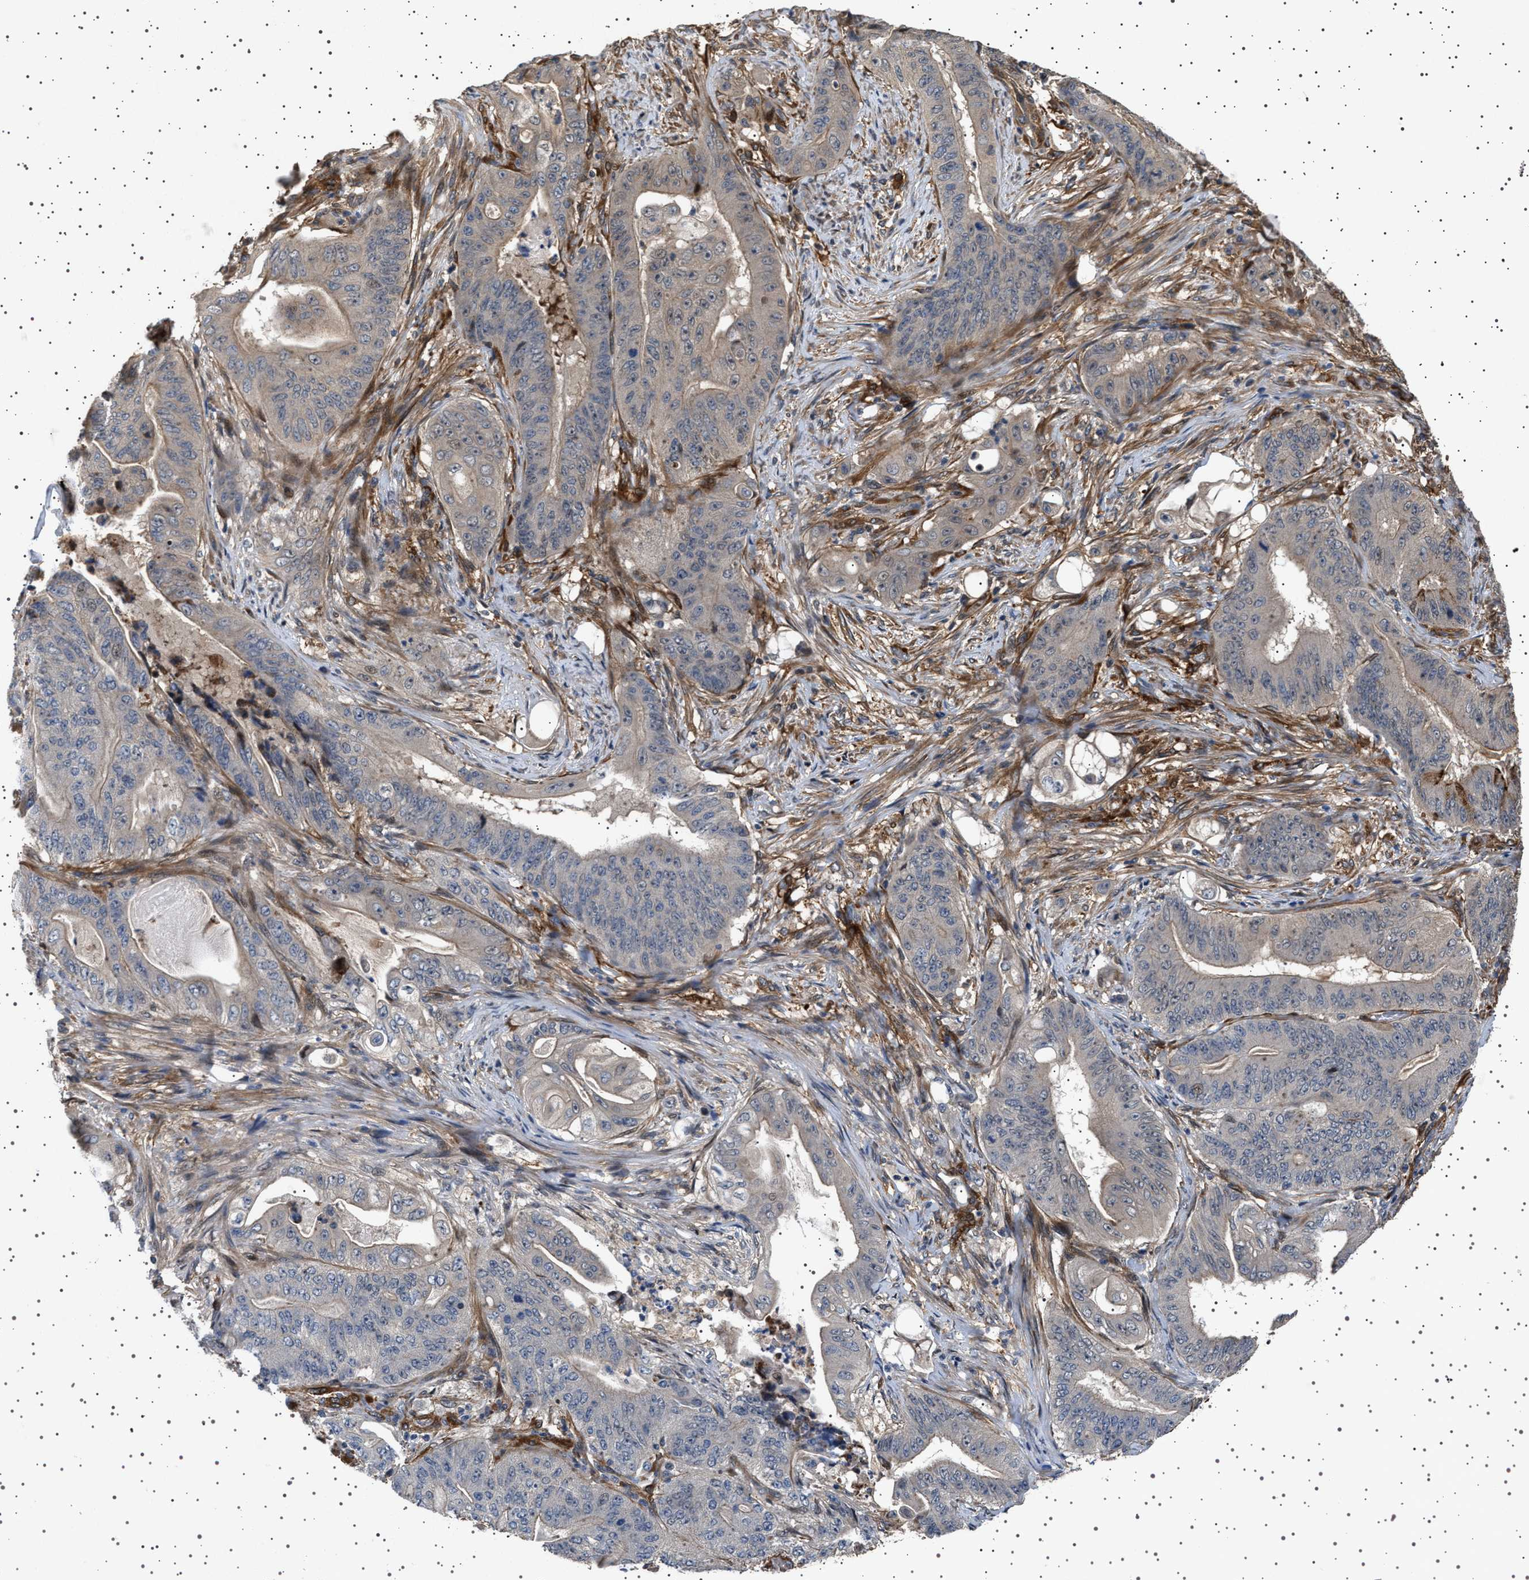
{"staining": {"intensity": "weak", "quantity": "<25%", "location": "cytoplasmic/membranous"}, "tissue": "stomach cancer", "cell_type": "Tumor cells", "image_type": "cancer", "snomed": [{"axis": "morphology", "description": "Adenocarcinoma, NOS"}, {"axis": "topography", "description": "Stomach"}], "caption": "Adenocarcinoma (stomach) stained for a protein using immunohistochemistry exhibits no expression tumor cells.", "gene": "GUCY1B1", "patient": {"sex": "female", "age": 73}}